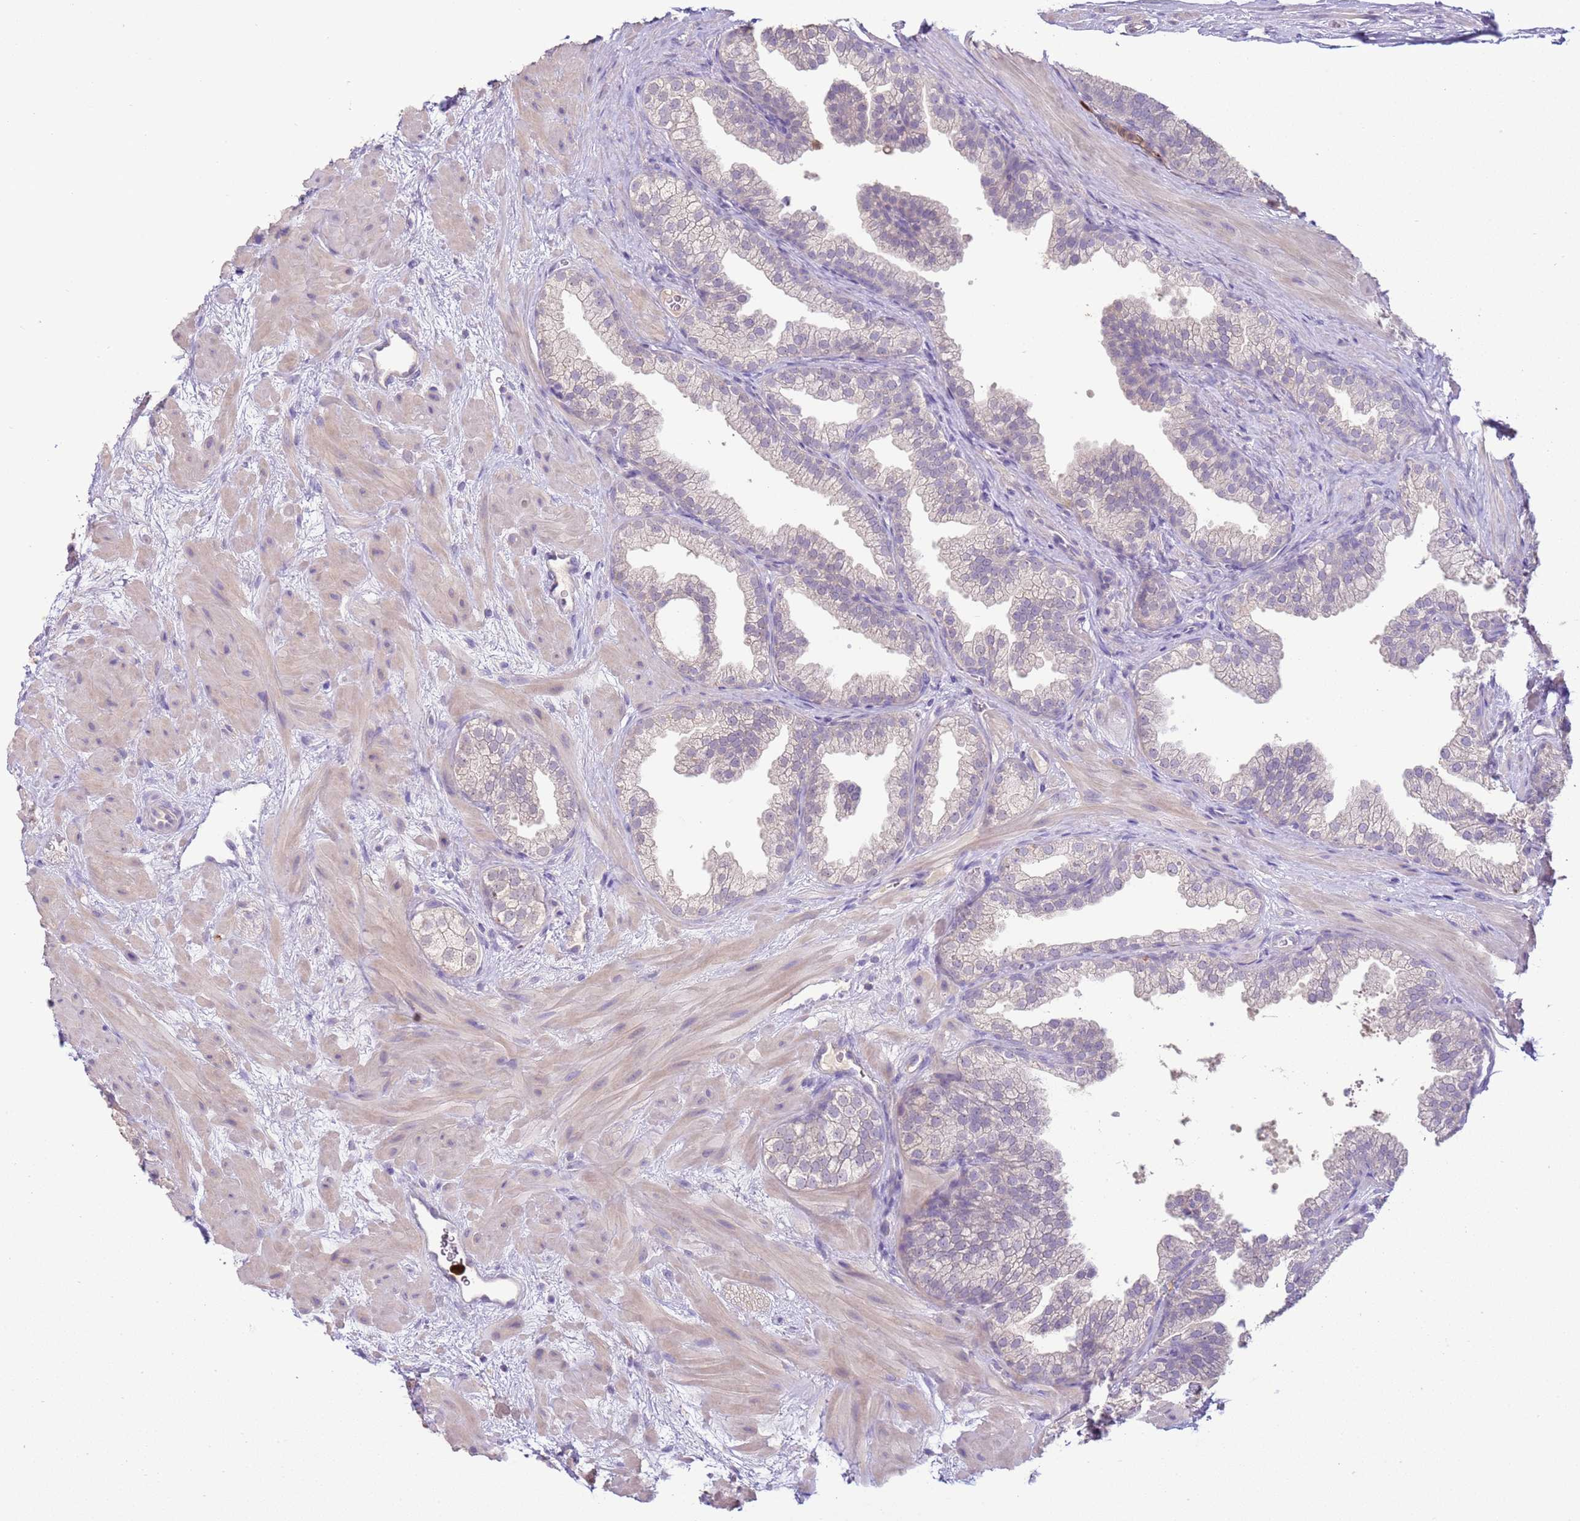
{"staining": {"intensity": "negative", "quantity": "none", "location": "none"}, "tissue": "prostate", "cell_type": "Glandular cells", "image_type": "normal", "snomed": [{"axis": "morphology", "description": "Normal tissue, NOS"}, {"axis": "topography", "description": "Prostate"}], "caption": "Immunohistochemistry photomicrograph of normal prostate: prostate stained with DAB (3,3'-diaminobenzidine) demonstrates no significant protein positivity in glandular cells.", "gene": "IL2RG", "patient": {"sex": "male", "age": 37}}